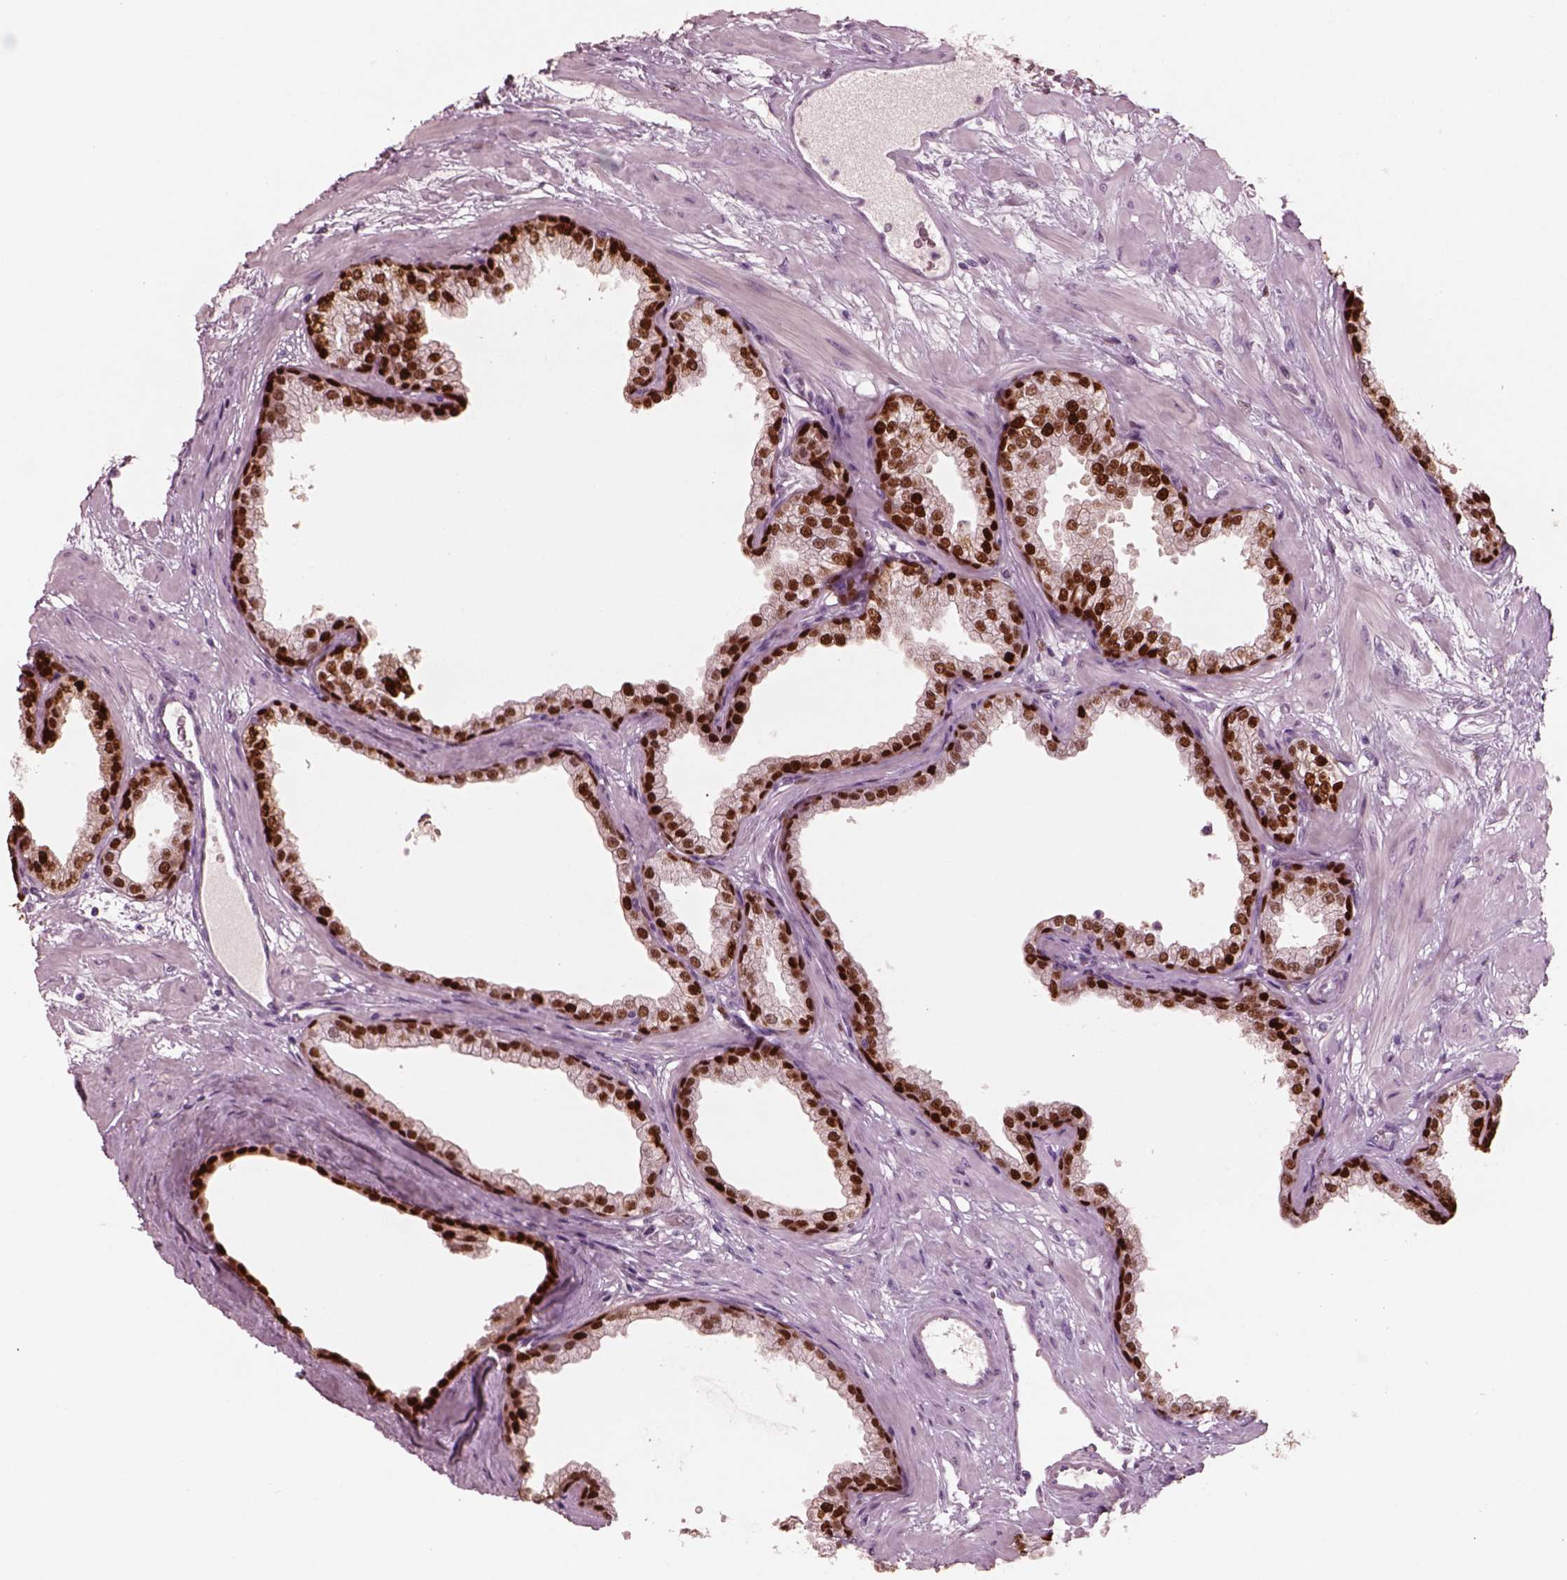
{"staining": {"intensity": "strong", "quantity": "25%-75%", "location": "nuclear"}, "tissue": "prostate", "cell_type": "Glandular cells", "image_type": "normal", "snomed": [{"axis": "morphology", "description": "Normal tissue, NOS"}, {"axis": "topography", "description": "Prostate"}], "caption": "Human prostate stained with a brown dye reveals strong nuclear positive positivity in about 25%-75% of glandular cells.", "gene": "SOX9", "patient": {"sex": "male", "age": 37}}